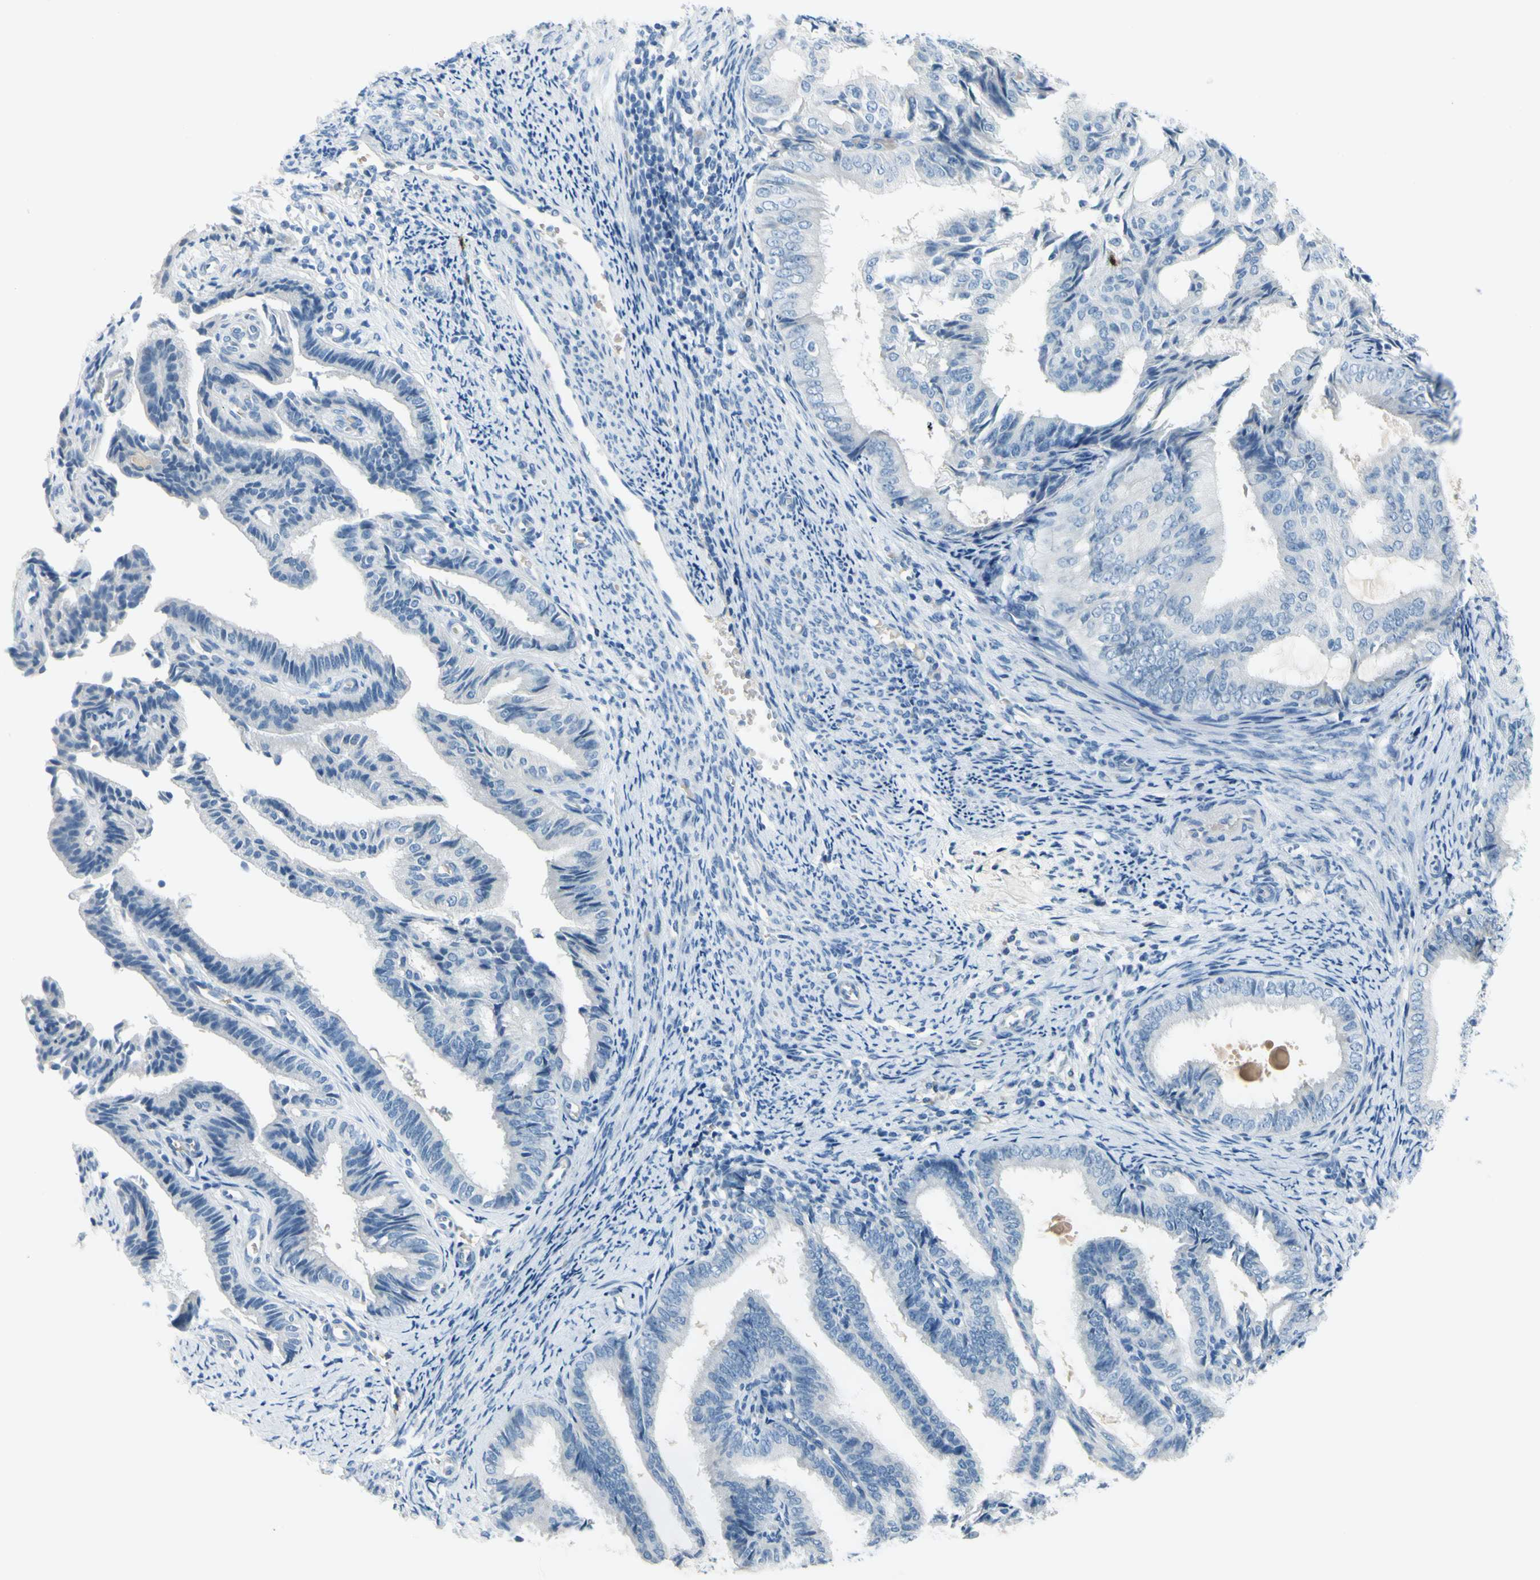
{"staining": {"intensity": "negative", "quantity": "none", "location": "none"}, "tissue": "endometrial cancer", "cell_type": "Tumor cells", "image_type": "cancer", "snomed": [{"axis": "morphology", "description": "Adenocarcinoma, NOS"}, {"axis": "topography", "description": "Endometrium"}], "caption": "Tumor cells show no significant expression in endometrial cancer.", "gene": "DCT", "patient": {"sex": "female", "age": 58}}